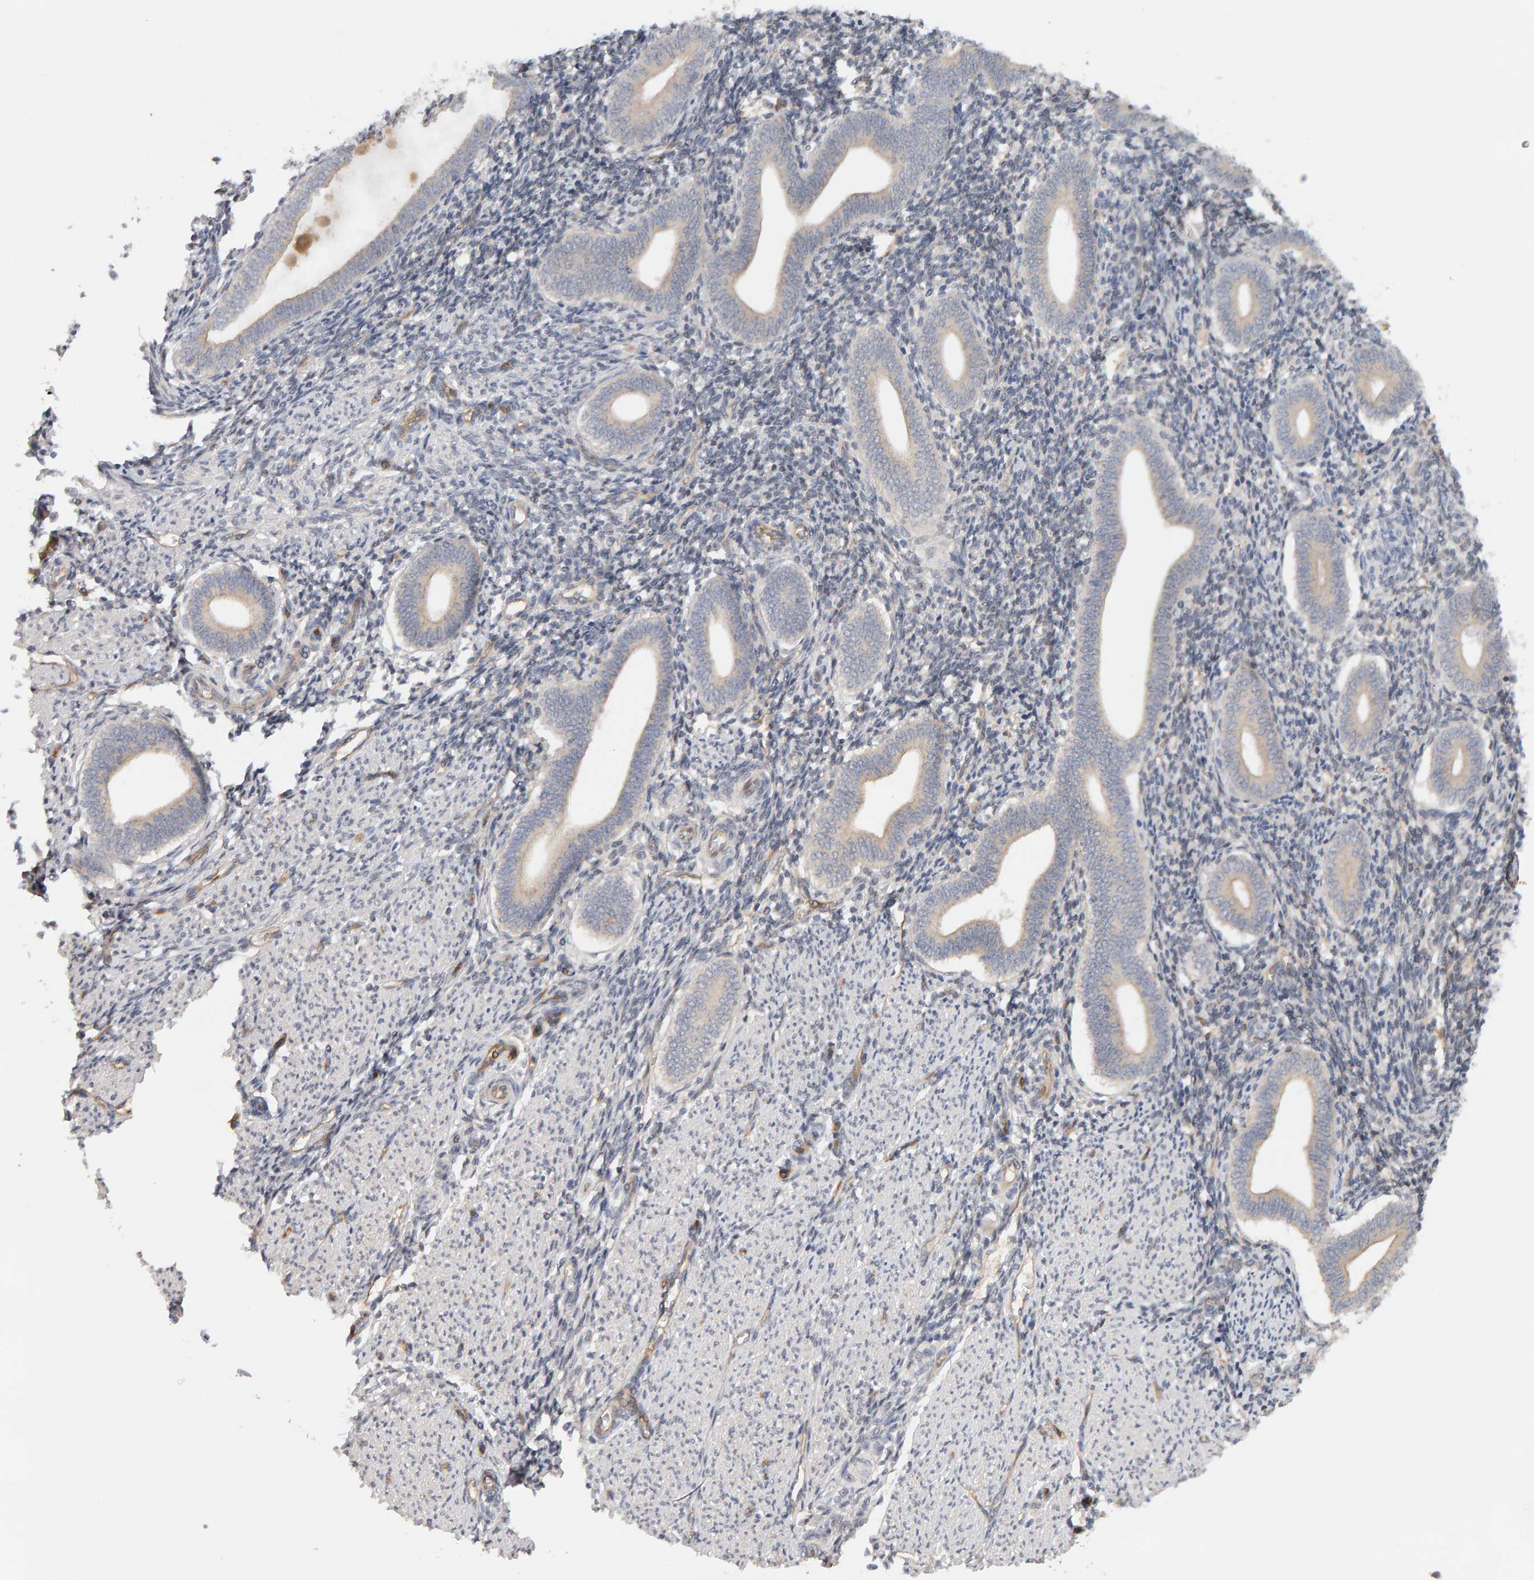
{"staining": {"intensity": "negative", "quantity": "none", "location": "none"}, "tissue": "endometrium", "cell_type": "Cells in endometrial stroma", "image_type": "normal", "snomed": [{"axis": "morphology", "description": "Normal tissue, NOS"}, {"axis": "topography", "description": "Uterus"}, {"axis": "topography", "description": "Endometrium"}], "caption": "IHC of normal endometrium exhibits no expression in cells in endometrial stroma. The staining was performed using DAB to visualize the protein expression in brown, while the nuclei were stained in blue with hematoxylin (Magnification: 20x).", "gene": "PPP1R16A", "patient": {"sex": "female", "age": 33}}